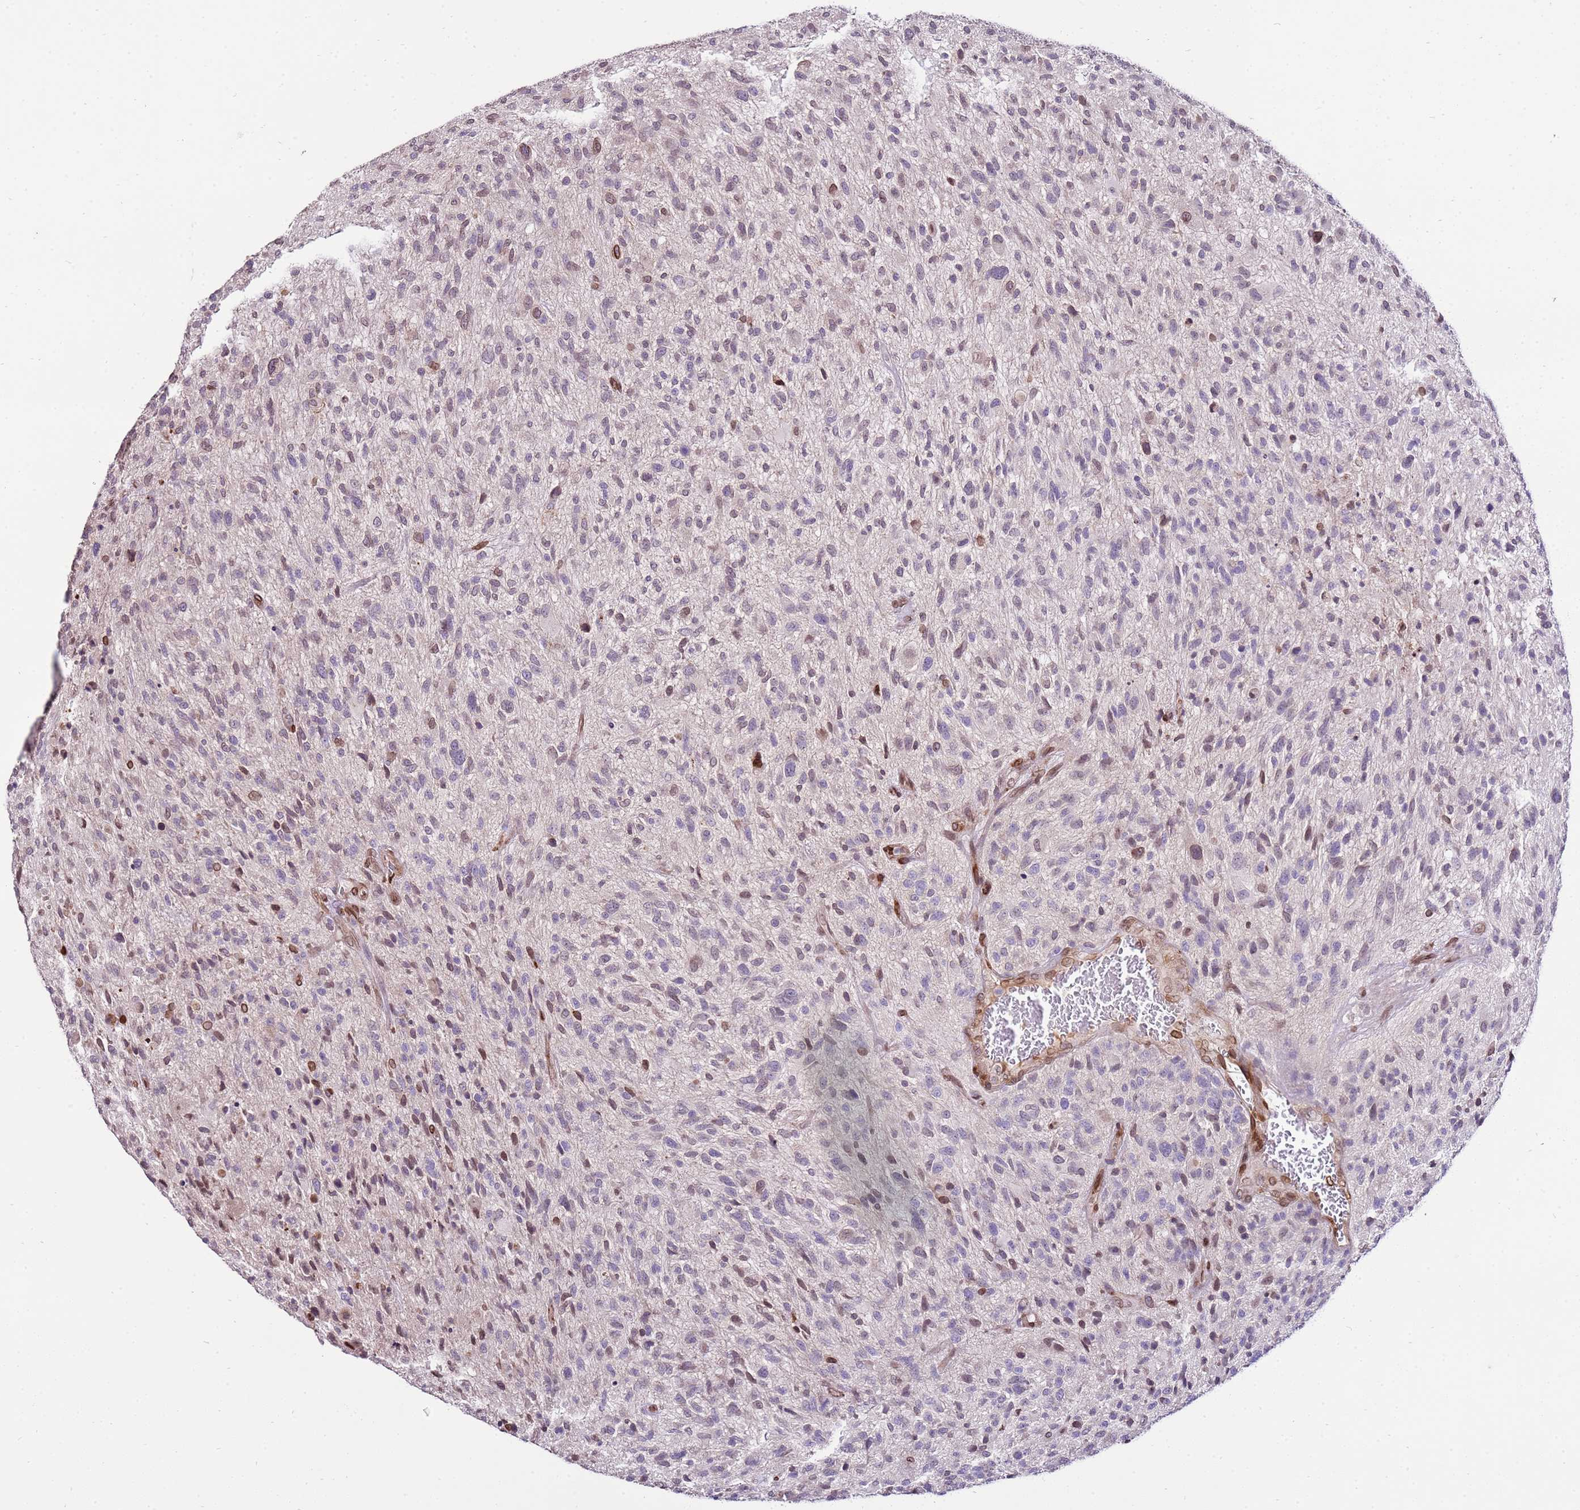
{"staining": {"intensity": "weak", "quantity": "<25%", "location": "cytoplasmic/membranous,nuclear"}, "tissue": "glioma", "cell_type": "Tumor cells", "image_type": "cancer", "snomed": [{"axis": "morphology", "description": "Glioma, malignant, High grade"}, {"axis": "topography", "description": "Brain"}], "caption": "Glioma was stained to show a protein in brown. There is no significant staining in tumor cells.", "gene": "TMEM47", "patient": {"sex": "male", "age": 47}}